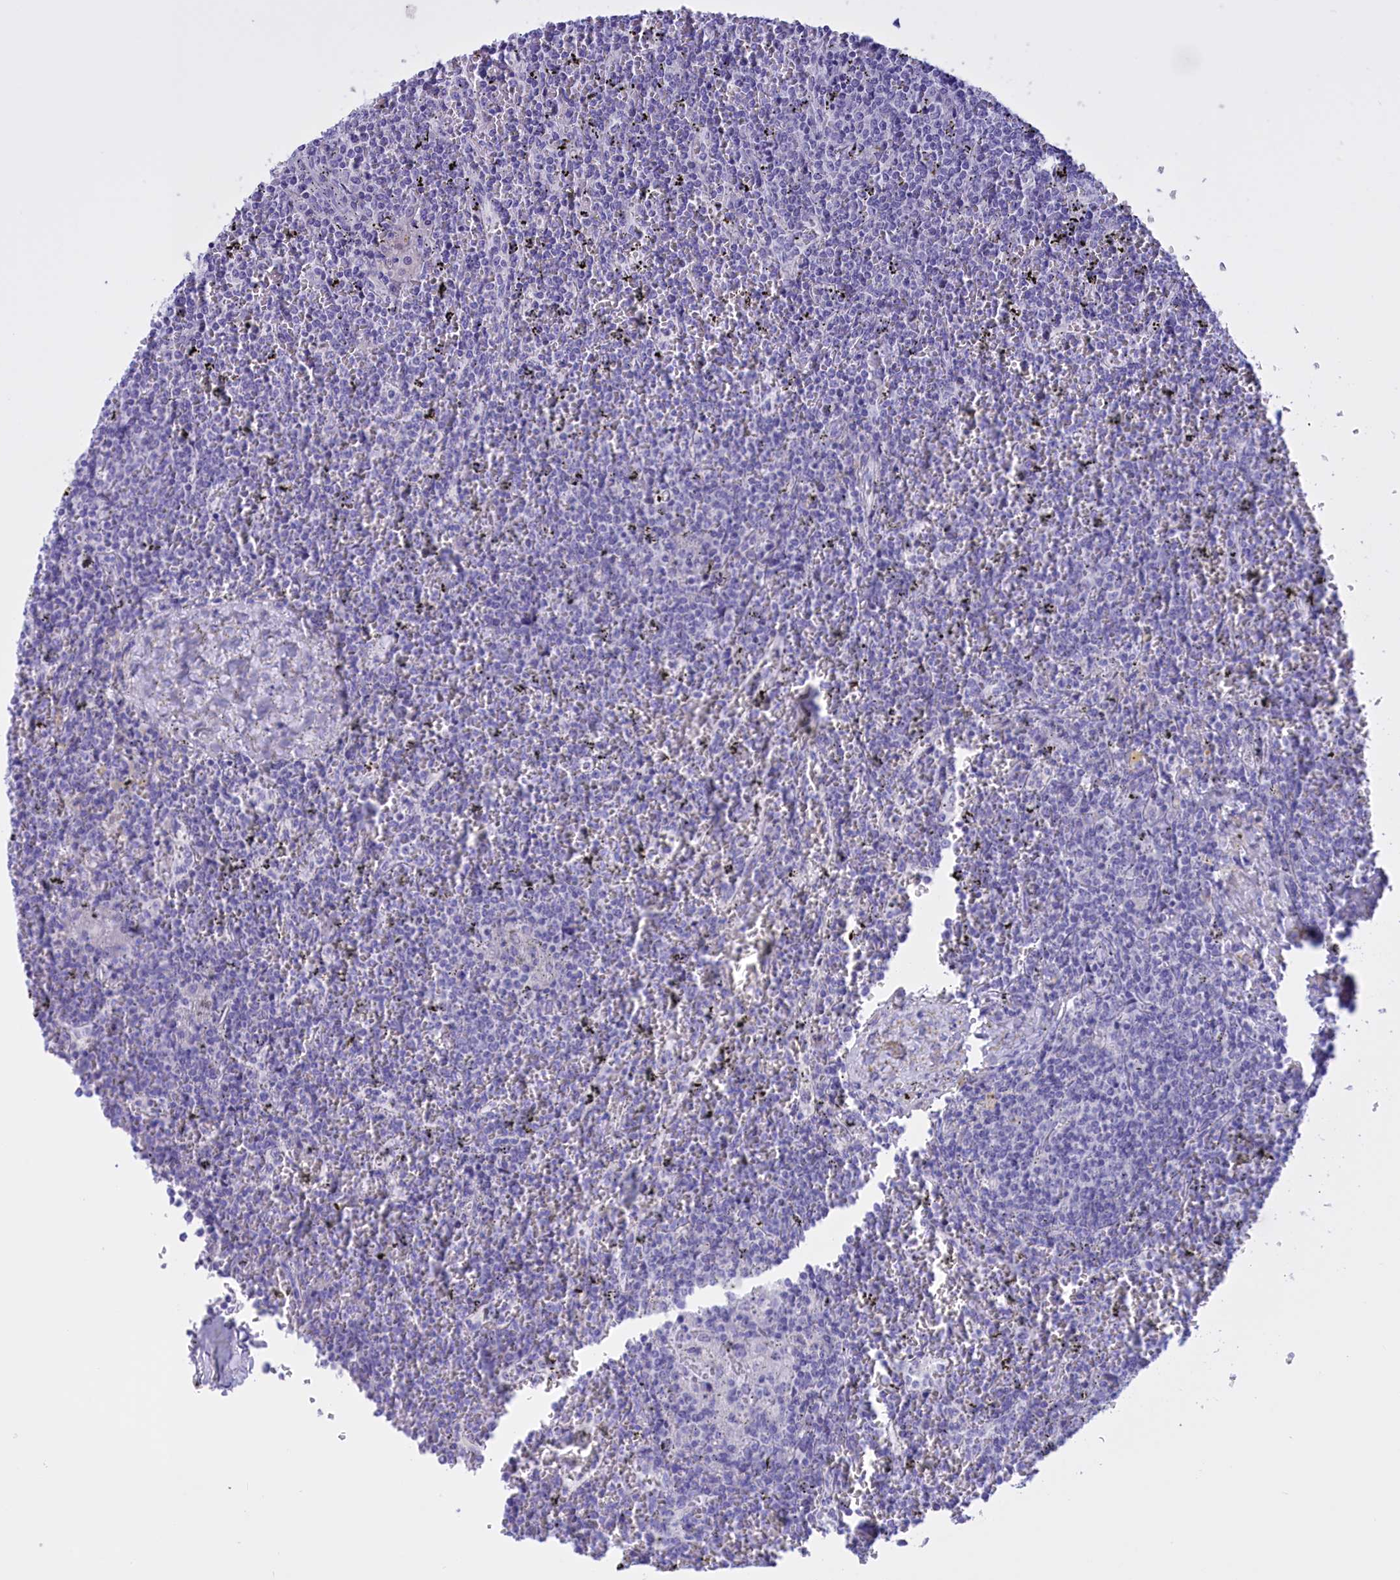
{"staining": {"intensity": "negative", "quantity": "none", "location": "none"}, "tissue": "lymphoma", "cell_type": "Tumor cells", "image_type": "cancer", "snomed": [{"axis": "morphology", "description": "Malignant lymphoma, non-Hodgkin's type, Low grade"}, {"axis": "topography", "description": "Spleen"}], "caption": "This is an immunohistochemistry histopathology image of human low-grade malignant lymphoma, non-Hodgkin's type. There is no staining in tumor cells.", "gene": "PROK2", "patient": {"sex": "female", "age": 19}}